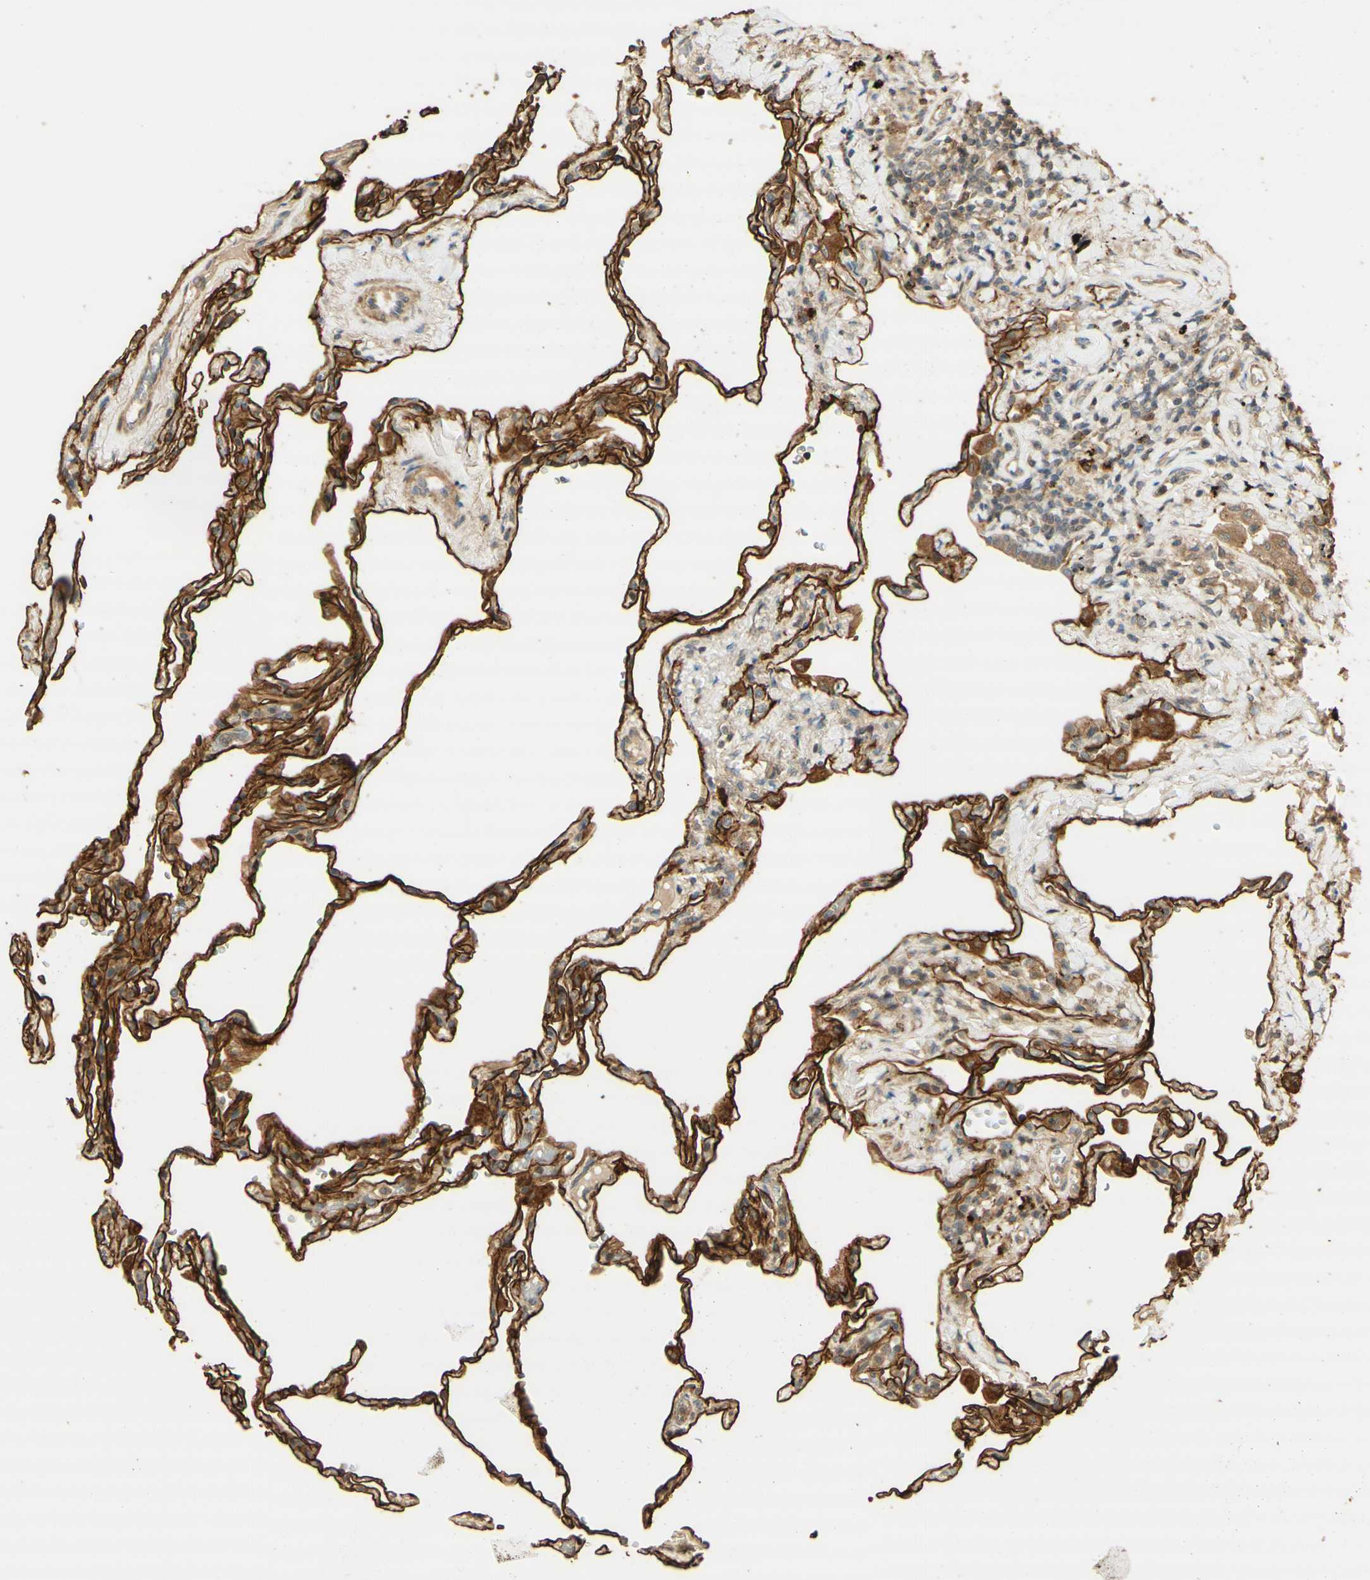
{"staining": {"intensity": "strong", "quantity": ">75%", "location": "cytoplasmic/membranous"}, "tissue": "lung", "cell_type": "Alveolar cells", "image_type": "normal", "snomed": [{"axis": "morphology", "description": "Normal tissue, NOS"}, {"axis": "topography", "description": "Lung"}], "caption": "IHC photomicrograph of normal lung: human lung stained using IHC demonstrates high levels of strong protein expression localized specifically in the cytoplasmic/membranous of alveolar cells, appearing as a cytoplasmic/membranous brown color.", "gene": "AGER", "patient": {"sex": "male", "age": 59}}